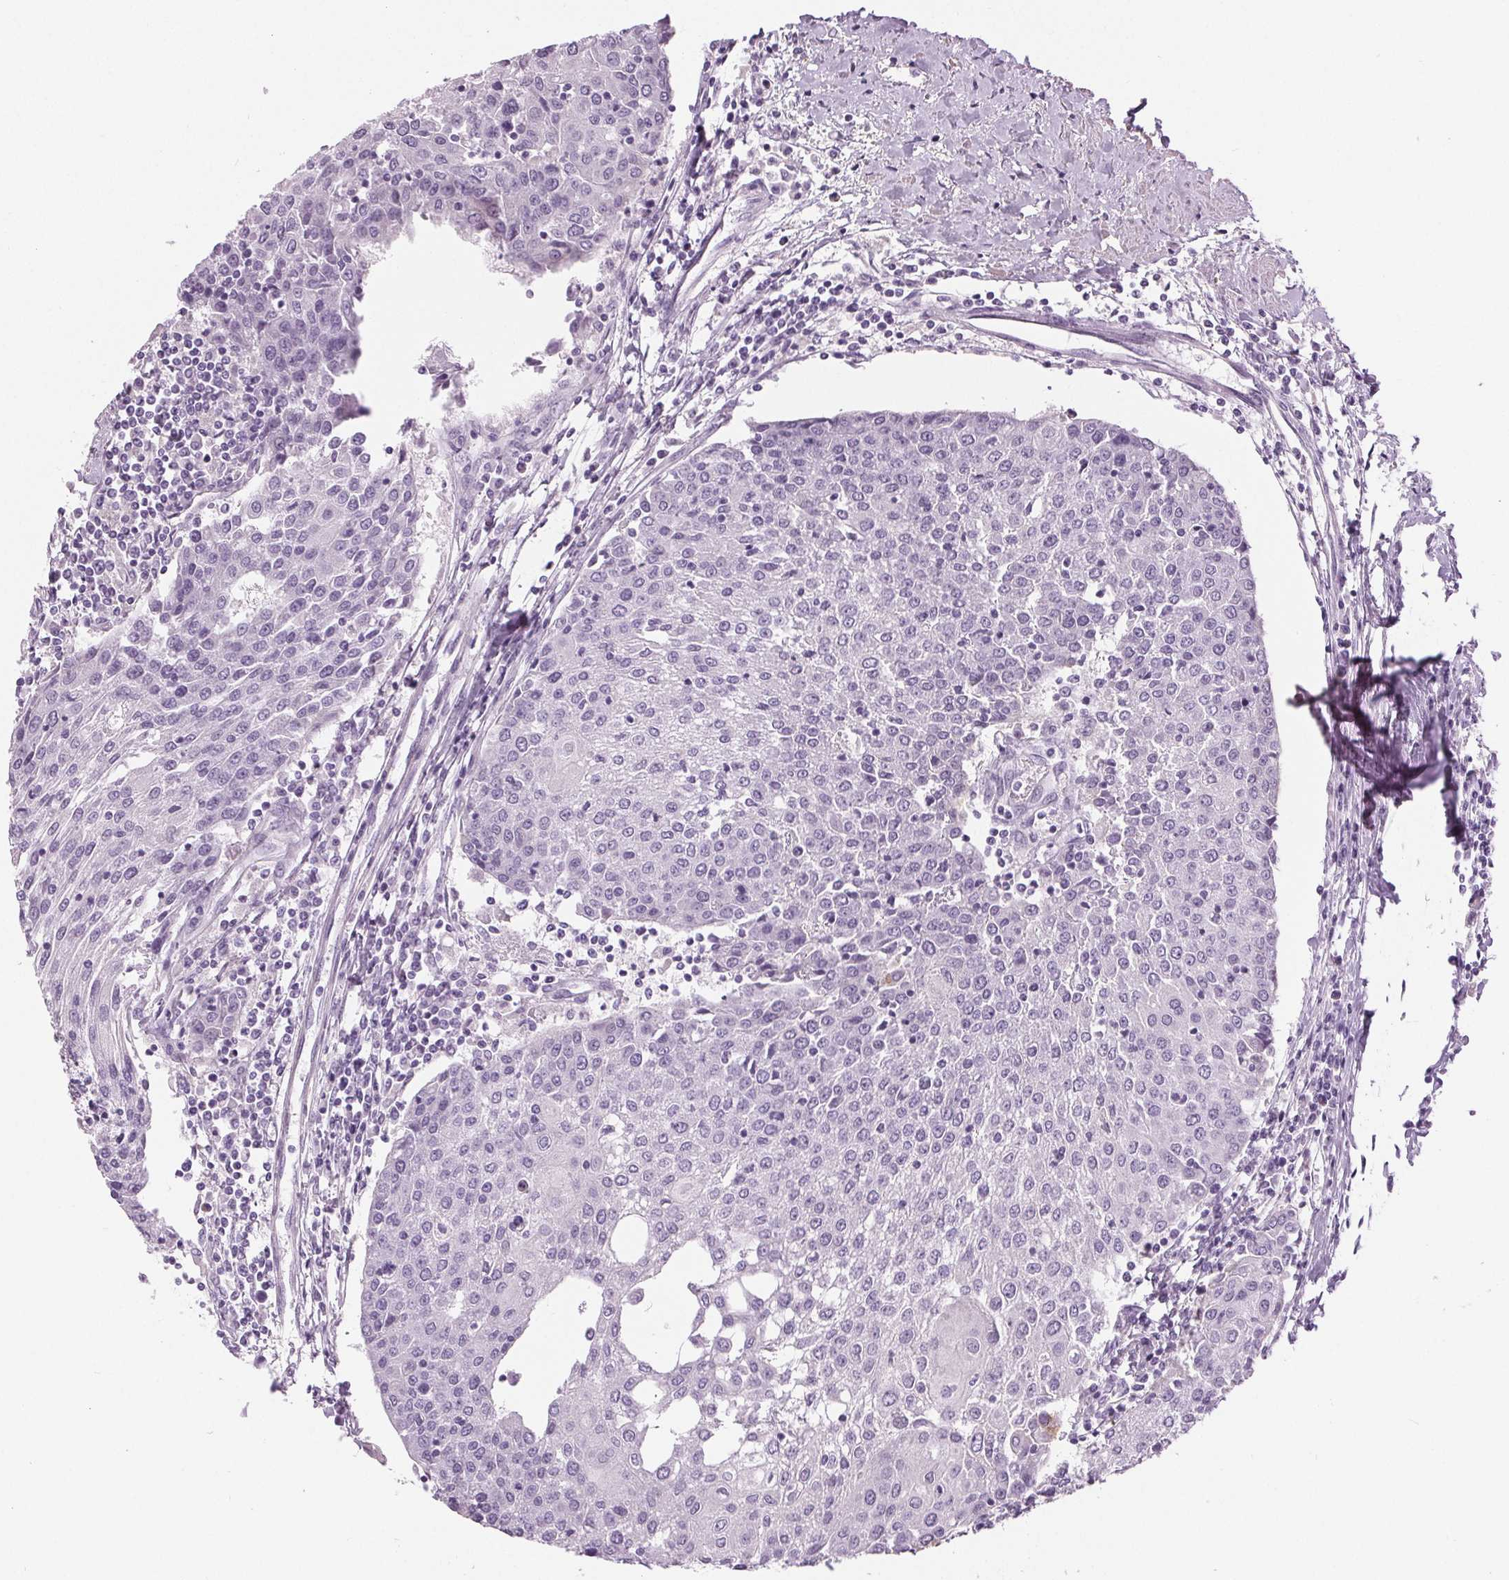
{"staining": {"intensity": "negative", "quantity": "none", "location": "none"}, "tissue": "urothelial cancer", "cell_type": "Tumor cells", "image_type": "cancer", "snomed": [{"axis": "morphology", "description": "Urothelial carcinoma, High grade"}, {"axis": "topography", "description": "Urinary bladder"}], "caption": "Human urothelial carcinoma (high-grade) stained for a protein using immunohistochemistry (IHC) demonstrates no positivity in tumor cells.", "gene": "MISP", "patient": {"sex": "female", "age": 85}}